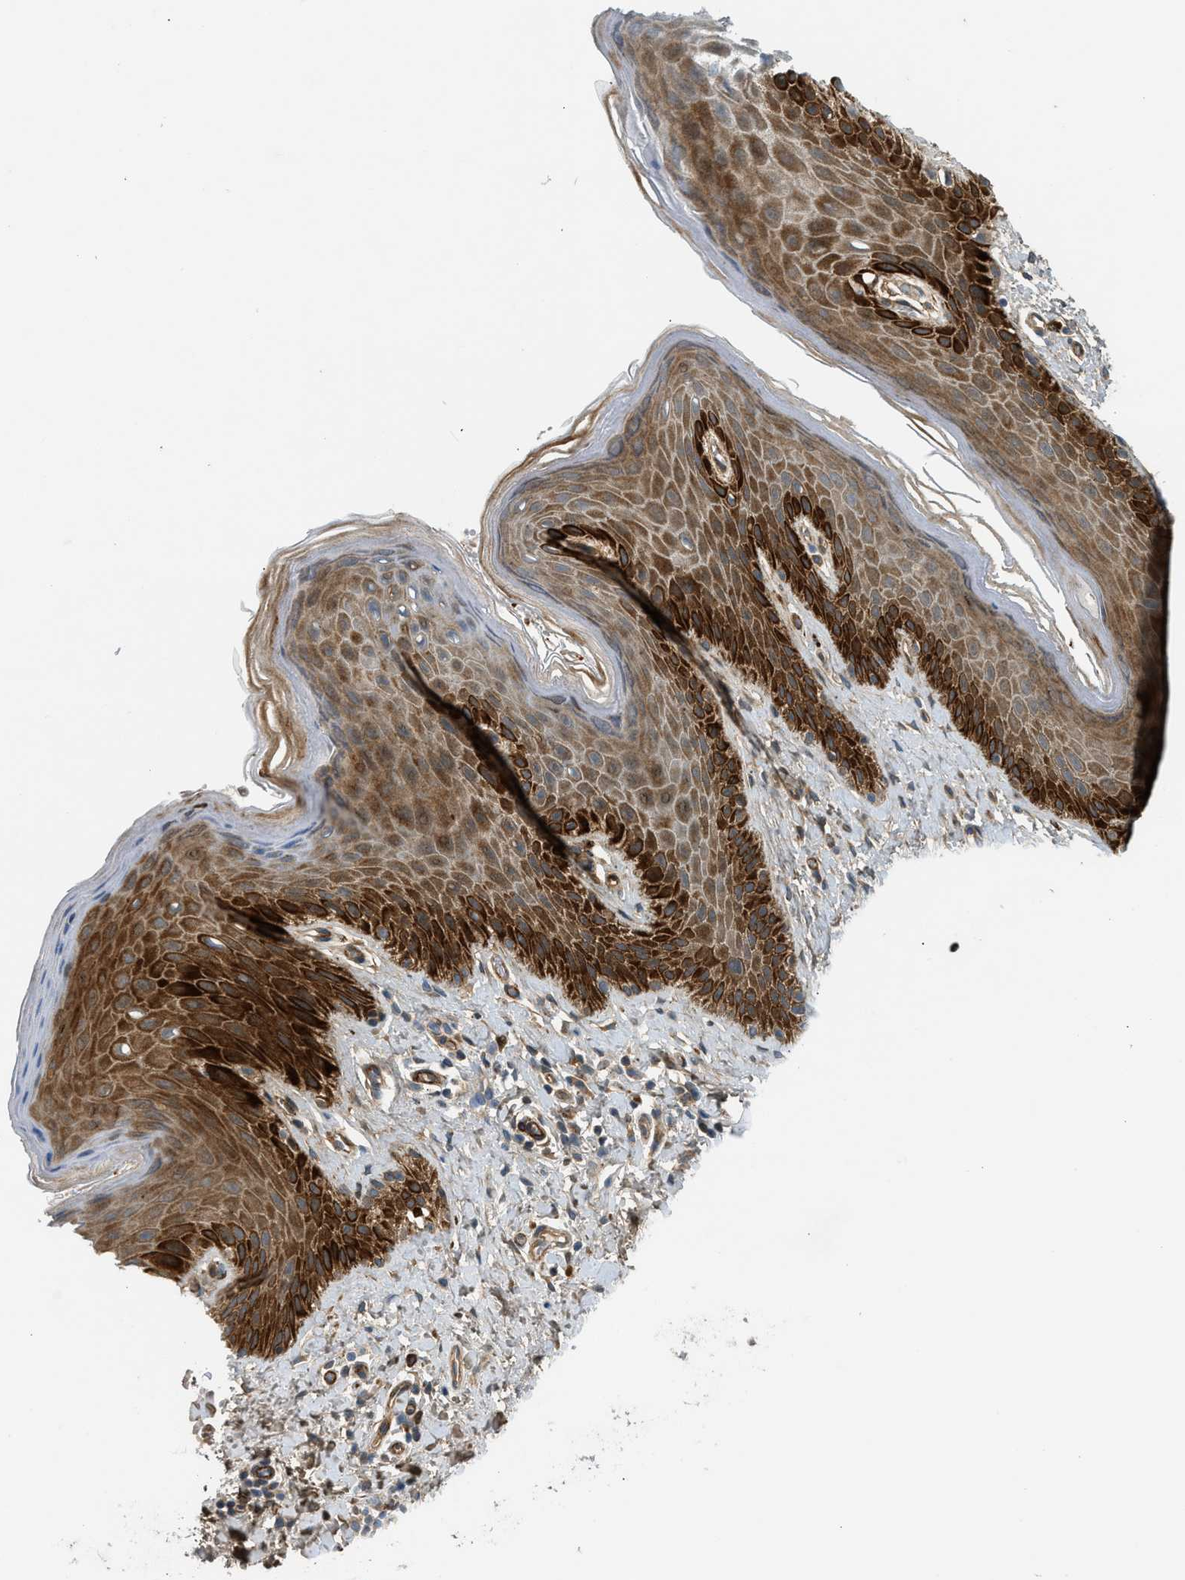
{"staining": {"intensity": "strong", "quantity": ">75%", "location": "cytoplasmic/membranous"}, "tissue": "skin", "cell_type": "Epidermal cells", "image_type": "normal", "snomed": [{"axis": "morphology", "description": "Normal tissue, NOS"}, {"axis": "topography", "description": "Anal"}], "caption": "Protein staining by IHC demonstrates strong cytoplasmic/membranous expression in about >75% of epidermal cells in benign skin.", "gene": "EDNRA", "patient": {"sex": "male", "age": 44}}